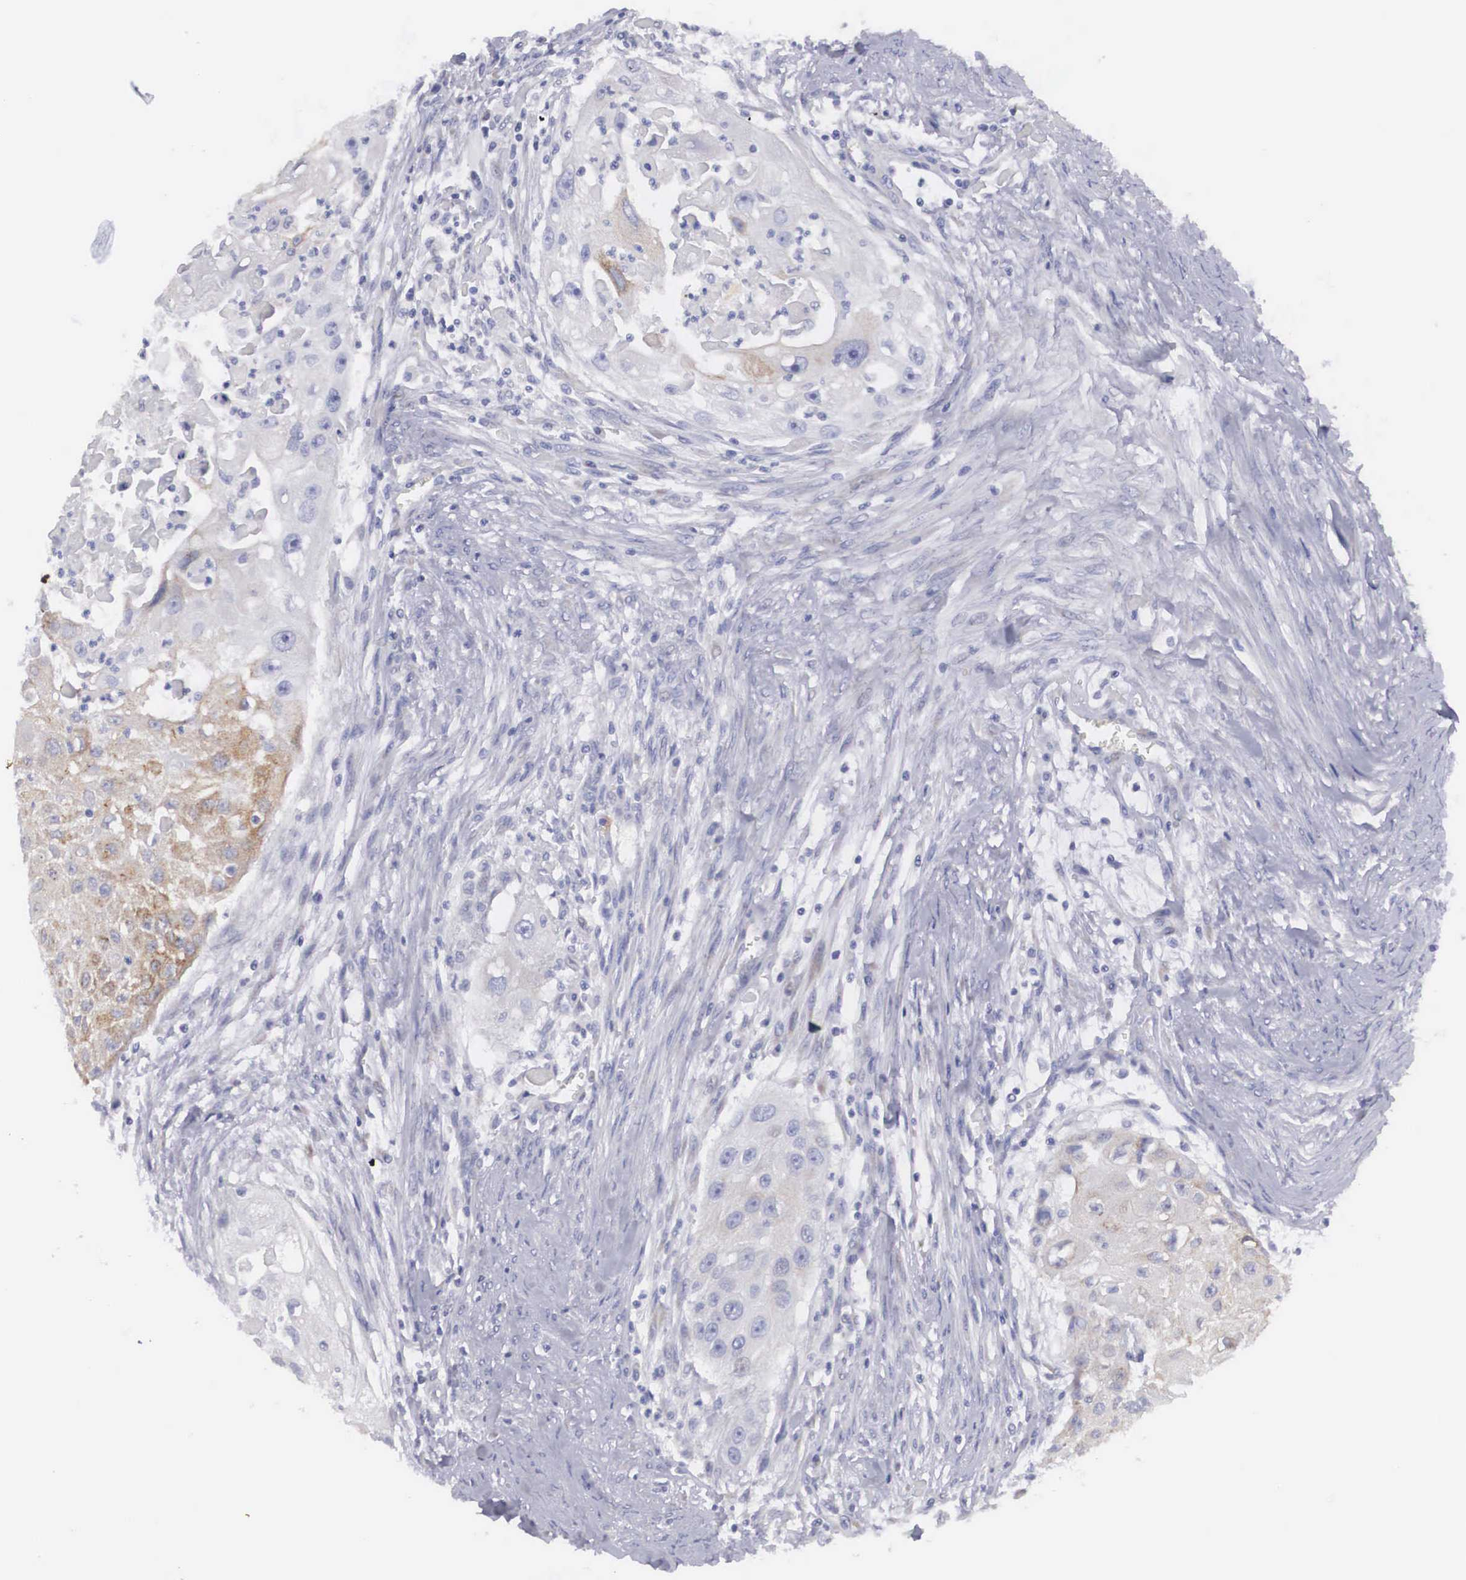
{"staining": {"intensity": "negative", "quantity": "none", "location": "none"}, "tissue": "head and neck cancer", "cell_type": "Tumor cells", "image_type": "cancer", "snomed": [{"axis": "morphology", "description": "Squamous cell carcinoma, NOS"}, {"axis": "topography", "description": "Head-Neck"}], "caption": "DAB (3,3'-diaminobenzidine) immunohistochemical staining of human squamous cell carcinoma (head and neck) displays no significant expression in tumor cells.", "gene": "ARMCX3", "patient": {"sex": "male", "age": 64}}